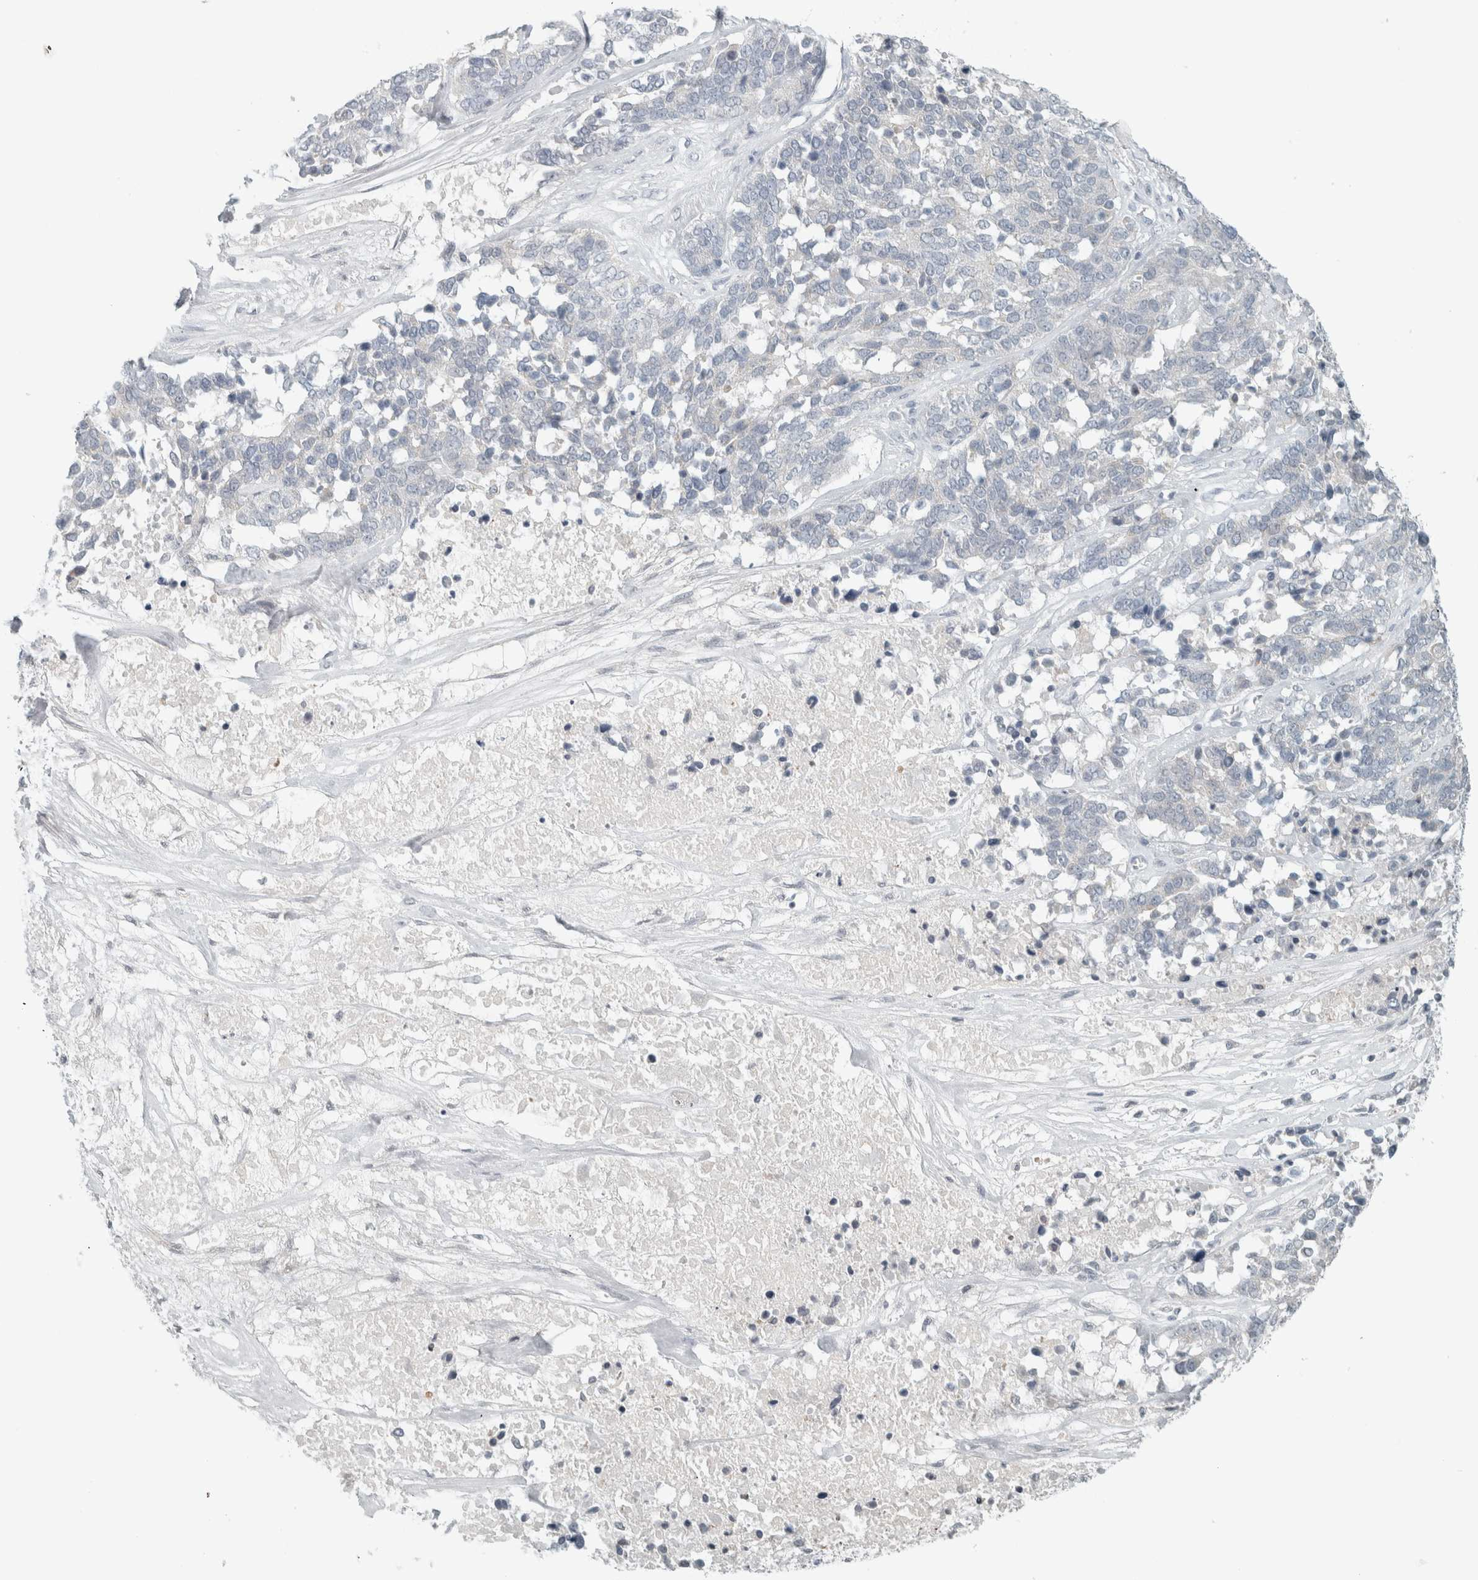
{"staining": {"intensity": "negative", "quantity": "none", "location": "none"}, "tissue": "ovarian cancer", "cell_type": "Tumor cells", "image_type": "cancer", "snomed": [{"axis": "morphology", "description": "Cystadenocarcinoma, serous, NOS"}, {"axis": "topography", "description": "Ovary"}], "caption": "Immunohistochemical staining of human ovarian cancer (serous cystadenocarcinoma) exhibits no significant expression in tumor cells.", "gene": "TRIT1", "patient": {"sex": "female", "age": 44}}